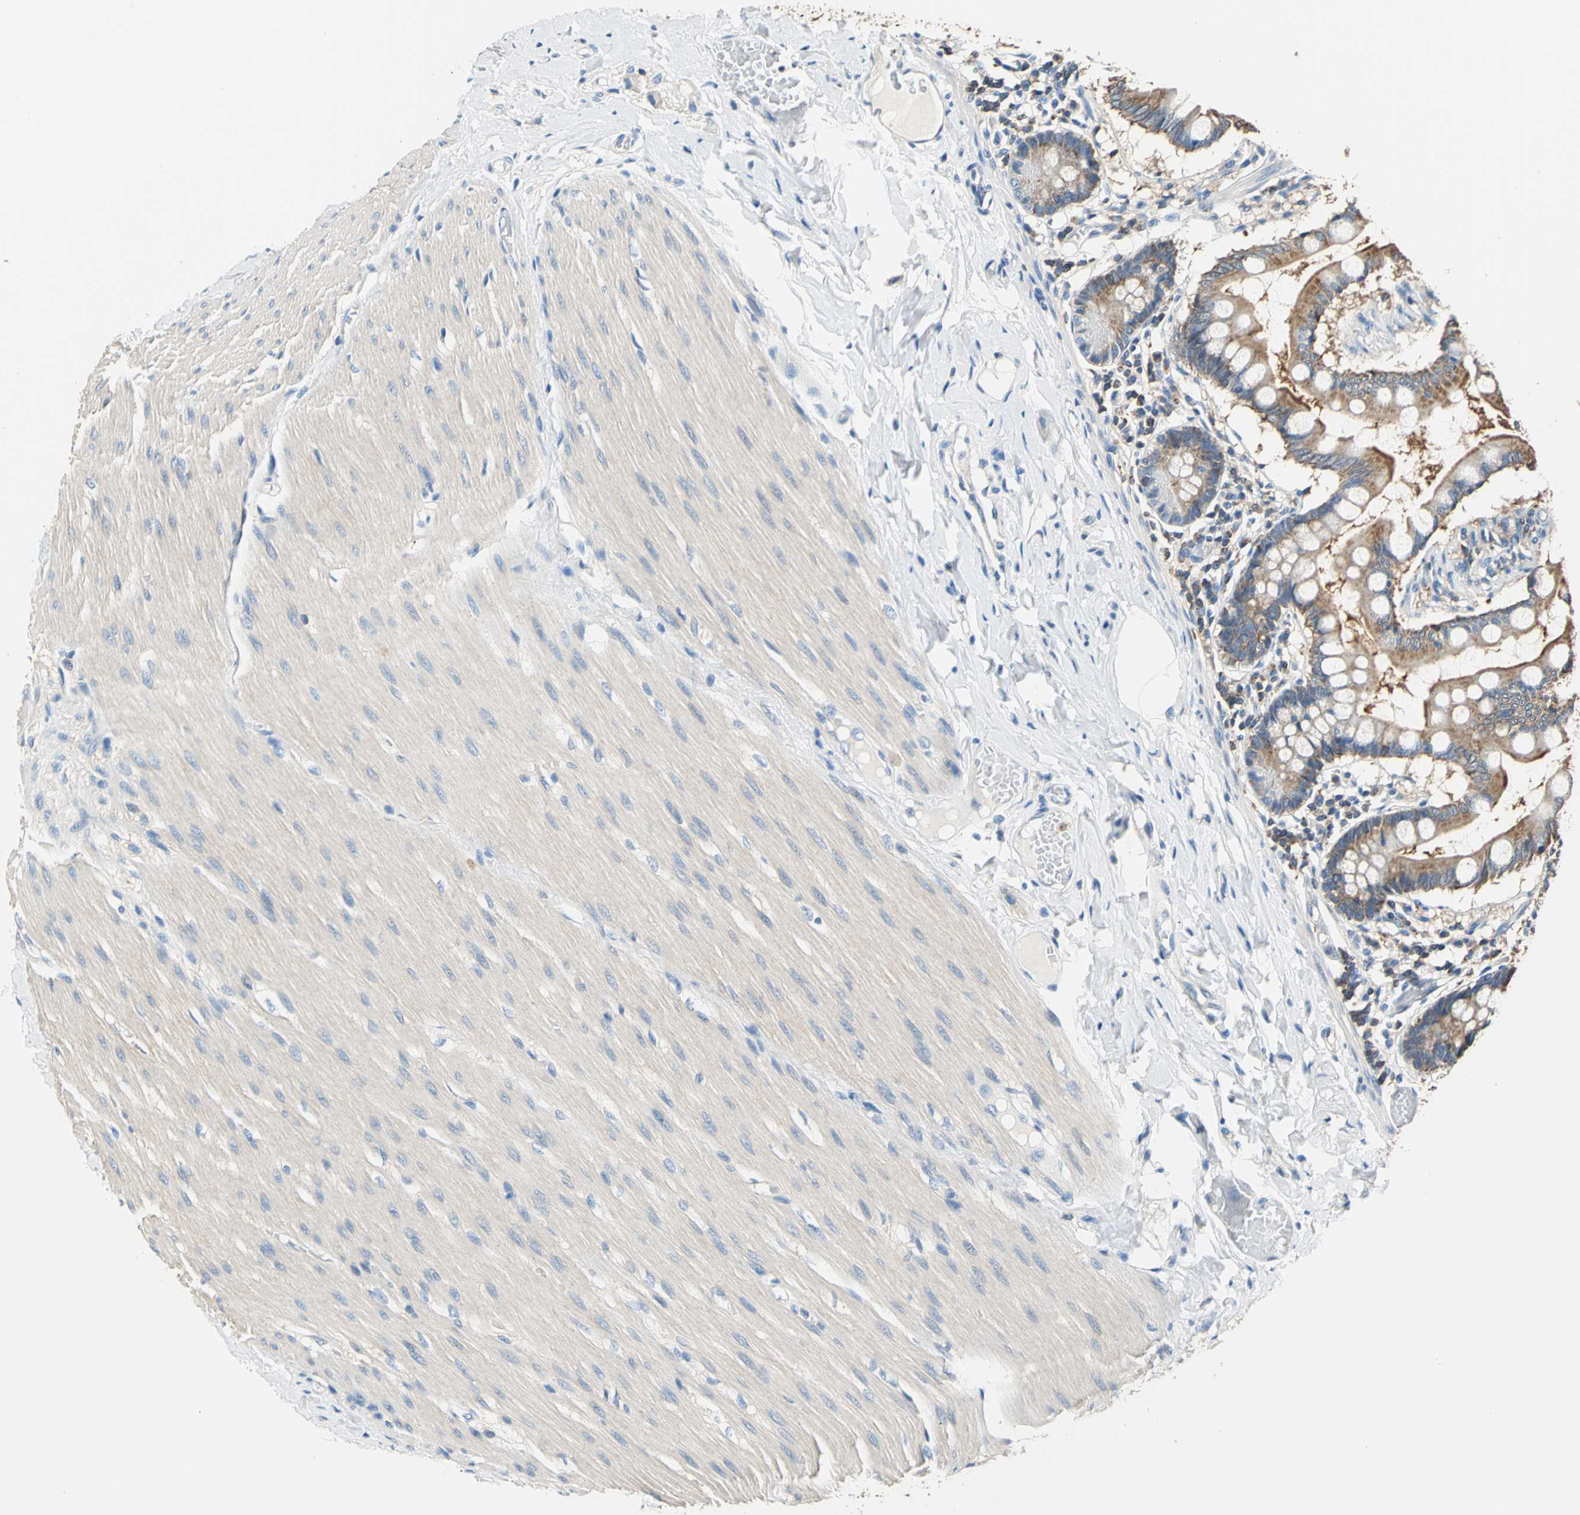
{"staining": {"intensity": "strong", "quantity": ">75%", "location": "cytoplasmic/membranous"}, "tissue": "small intestine", "cell_type": "Glandular cells", "image_type": "normal", "snomed": [{"axis": "morphology", "description": "Normal tissue, NOS"}, {"axis": "topography", "description": "Small intestine"}], "caption": "Glandular cells exhibit strong cytoplasmic/membranous positivity in about >75% of cells in benign small intestine.", "gene": "SEPTIN11", "patient": {"sex": "male", "age": 41}}